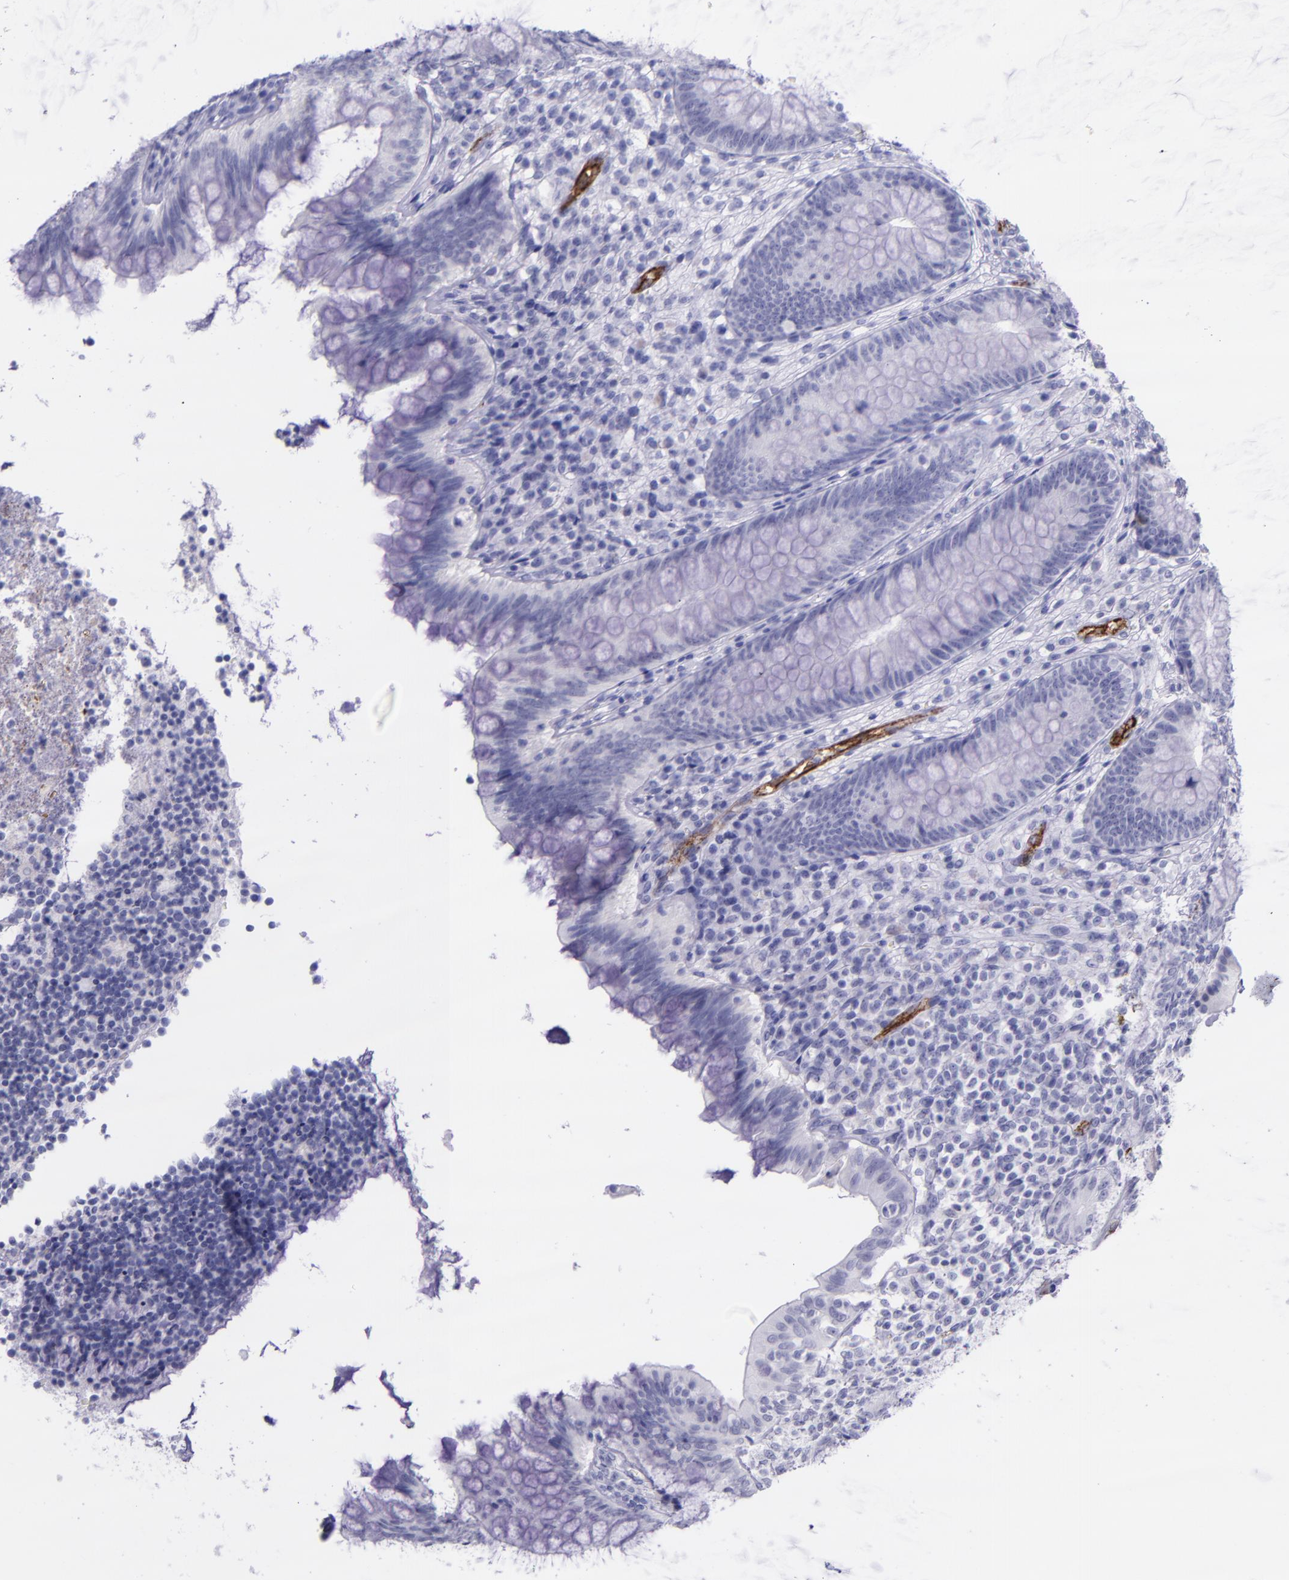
{"staining": {"intensity": "negative", "quantity": "none", "location": "none"}, "tissue": "appendix", "cell_type": "Glandular cells", "image_type": "normal", "snomed": [{"axis": "morphology", "description": "Normal tissue, NOS"}, {"axis": "topography", "description": "Appendix"}], "caption": "Immunohistochemistry (IHC) image of benign appendix stained for a protein (brown), which shows no staining in glandular cells.", "gene": "SELE", "patient": {"sex": "female", "age": 66}}